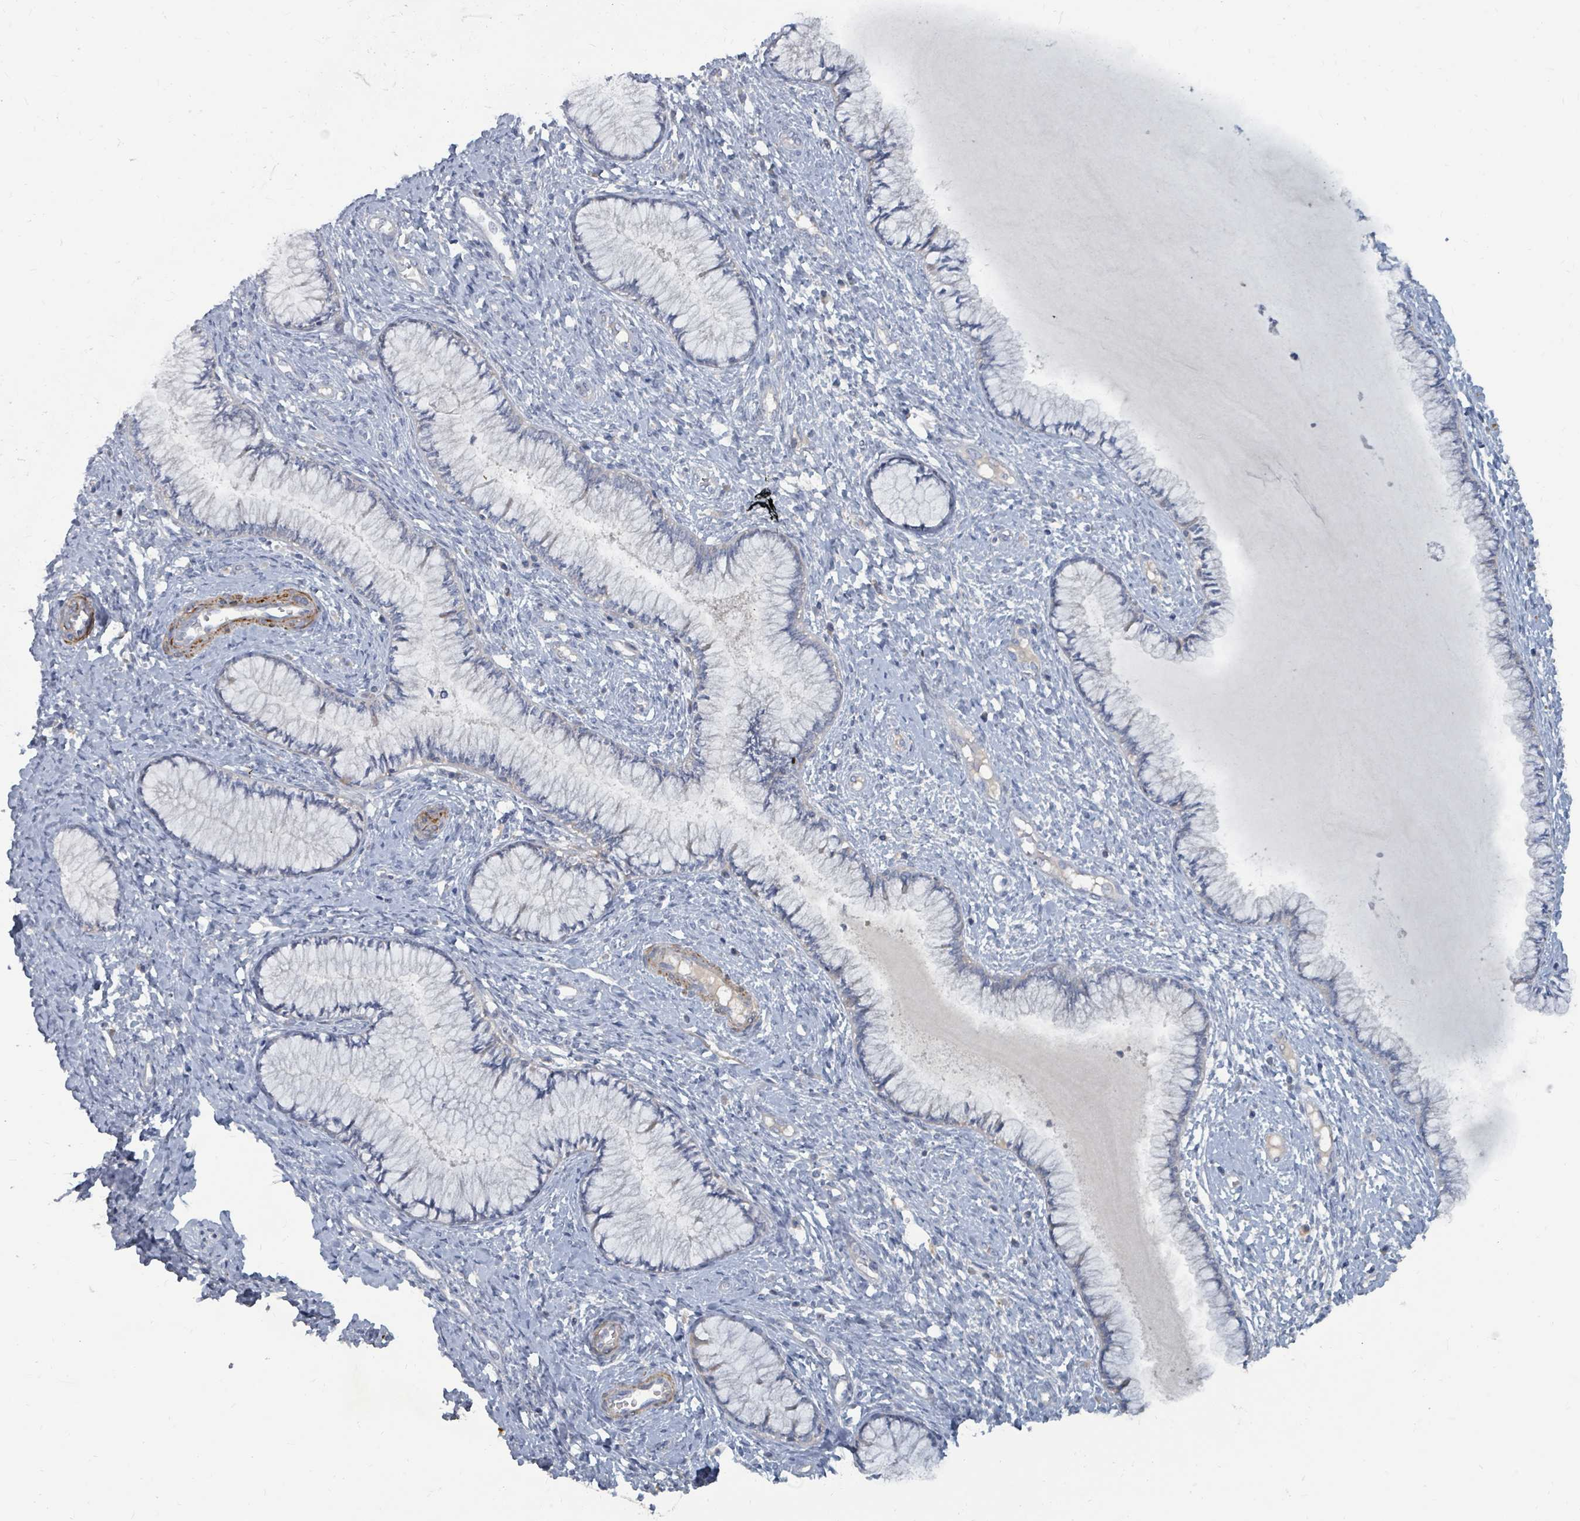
{"staining": {"intensity": "negative", "quantity": "none", "location": "none"}, "tissue": "cervix", "cell_type": "Glandular cells", "image_type": "normal", "snomed": [{"axis": "morphology", "description": "Normal tissue, NOS"}, {"axis": "topography", "description": "Cervix"}], "caption": "Unremarkable cervix was stained to show a protein in brown. There is no significant staining in glandular cells. (Immunohistochemistry (ihc), brightfield microscopy, high magnification).", "gene": "ARGFX", "patient": {"sex": "female", "age": 42}}